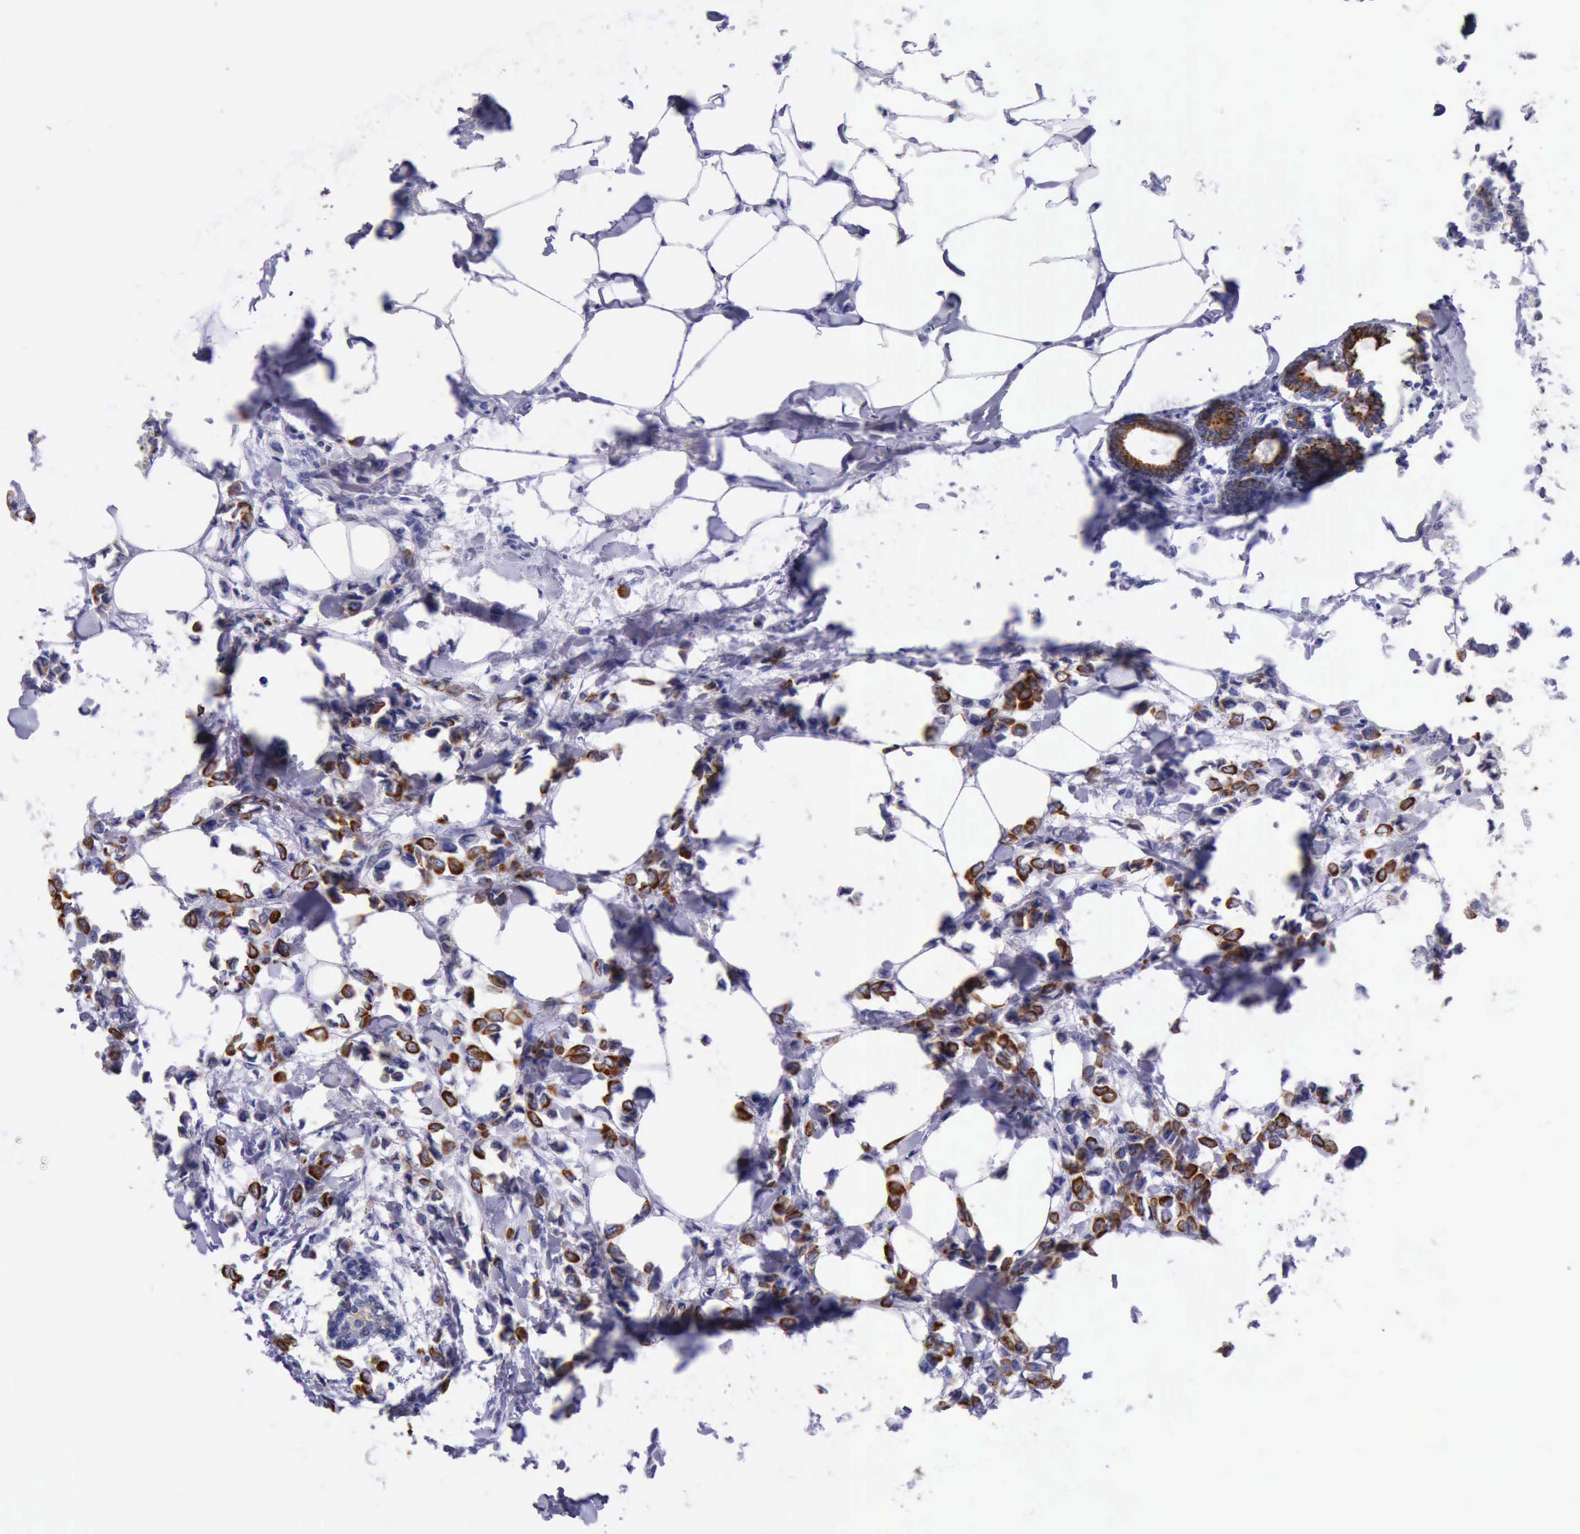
{"staining": {"intensity": "strong", "quantity": ">75%", "location": "cytoplasmic/membranous"}, "tissue": "breast cancer", "cell_type": "Tumor cells", "image_type": "cancer", "snomed": [{"axis": "morphology", "description": "Lobular carcinoma"}, {"axis": "topography", "description": "Breast"}], "caption": "Protein expression analysis of human breast cancer (lobular carcinoma) reveals strong cytoplasmic/membranous expression in approximately >75% of tumor cells. The staining was performed using DAB, with brown indicating positive protein expression. Nuclei are stained blue with hematoxylin.", "gene": "KRT8", "patient": {"sex": "female", "age": 51}}